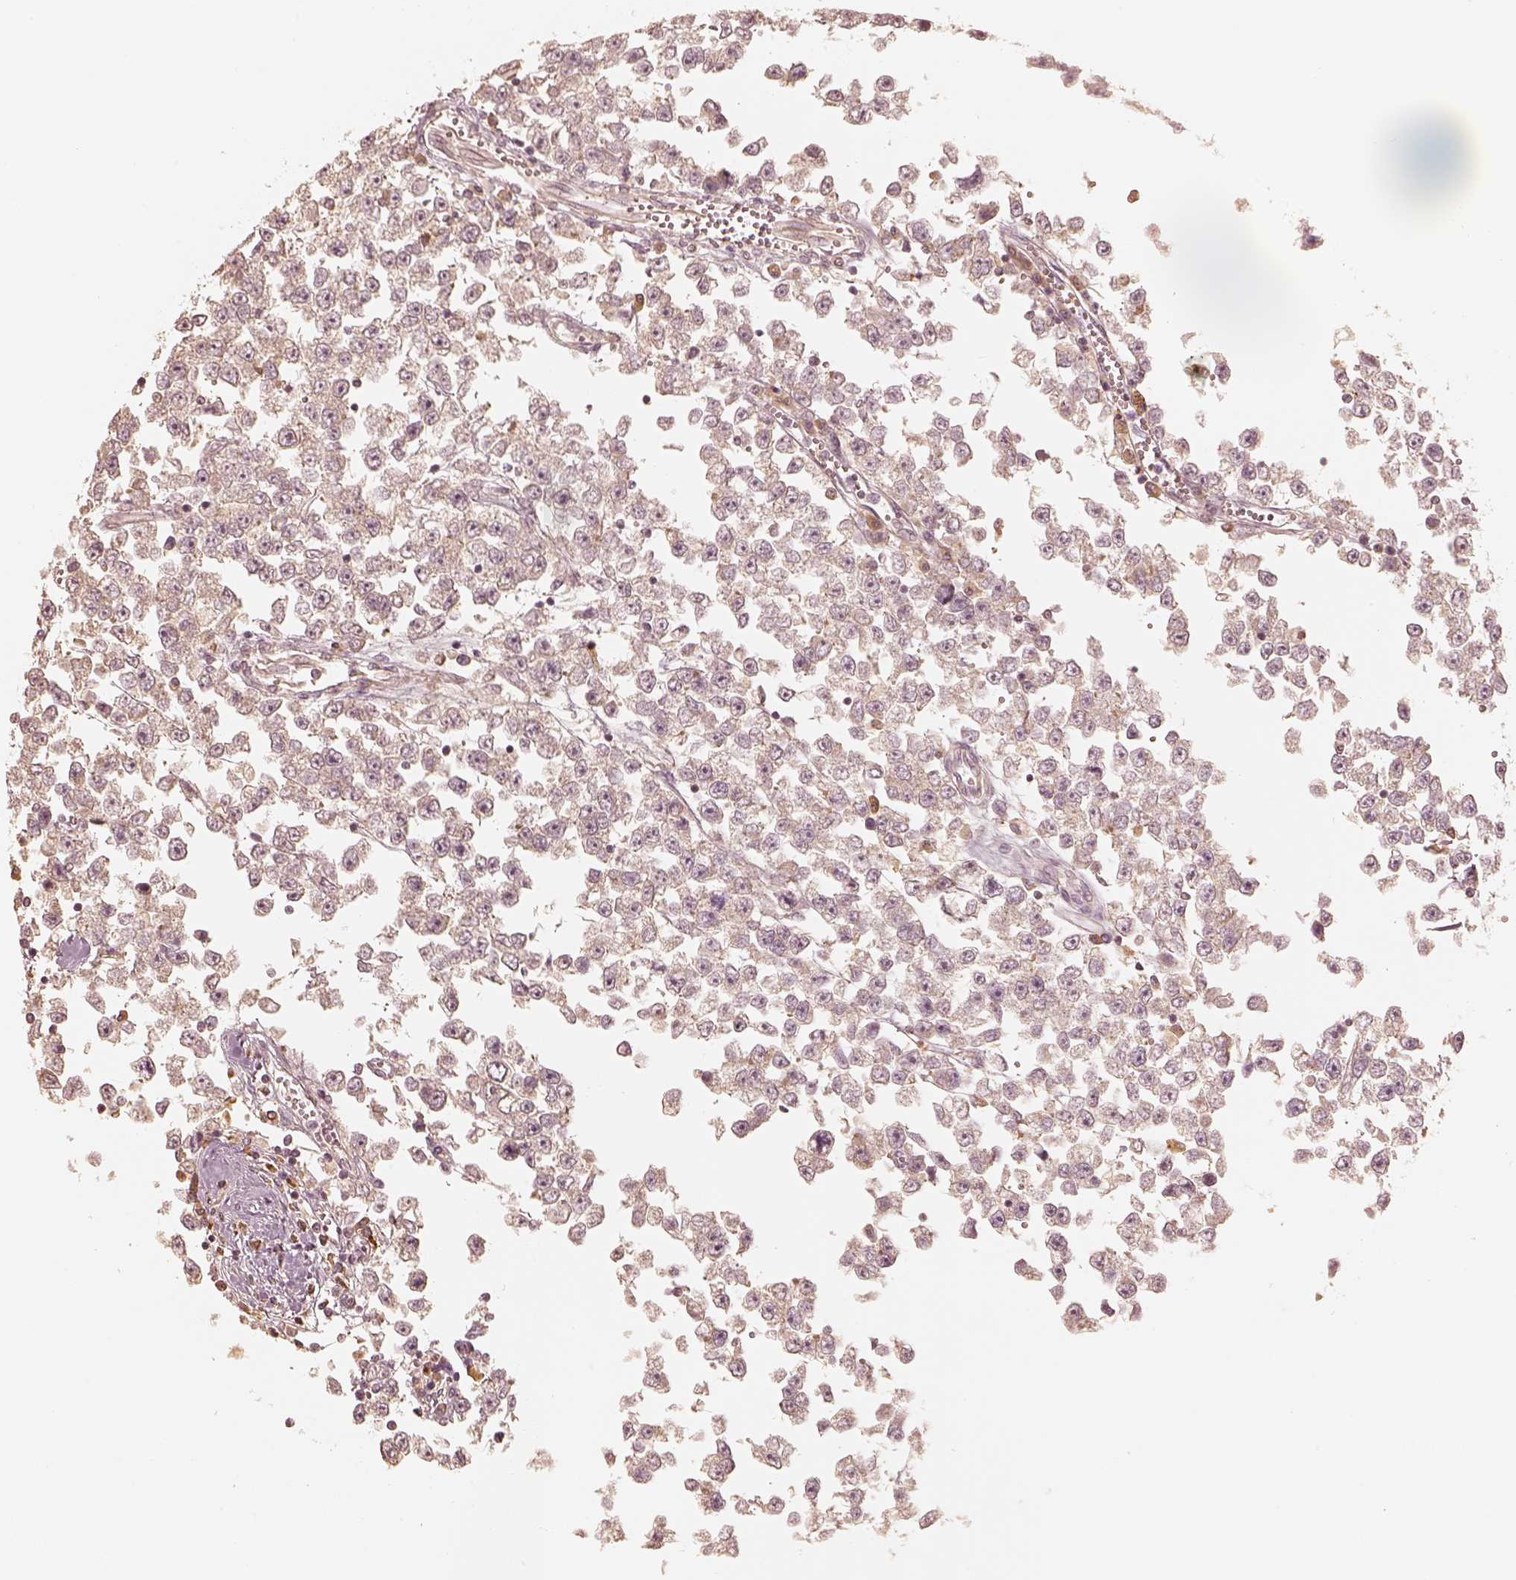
{"staining": {"intensity": "weak", "quantity": "25%-75%", "location": "cytoplasmic/membranous"}, "tissue": "testis cancer", "cell_type": "Tumor cells", "image_type": "cancer", "snomed": [{"axis": "morphology", "description": "Seminoma, NOS"}, {"axis": "topography", "description": "Testis"}], "caption": "A micrograph of human testis cancer stained for a protein shows weak cytoplasmic/membranous brown staining in tumor cells.", "gene": "GORASP2", "patient": {"sex": "male", "age": 34}}